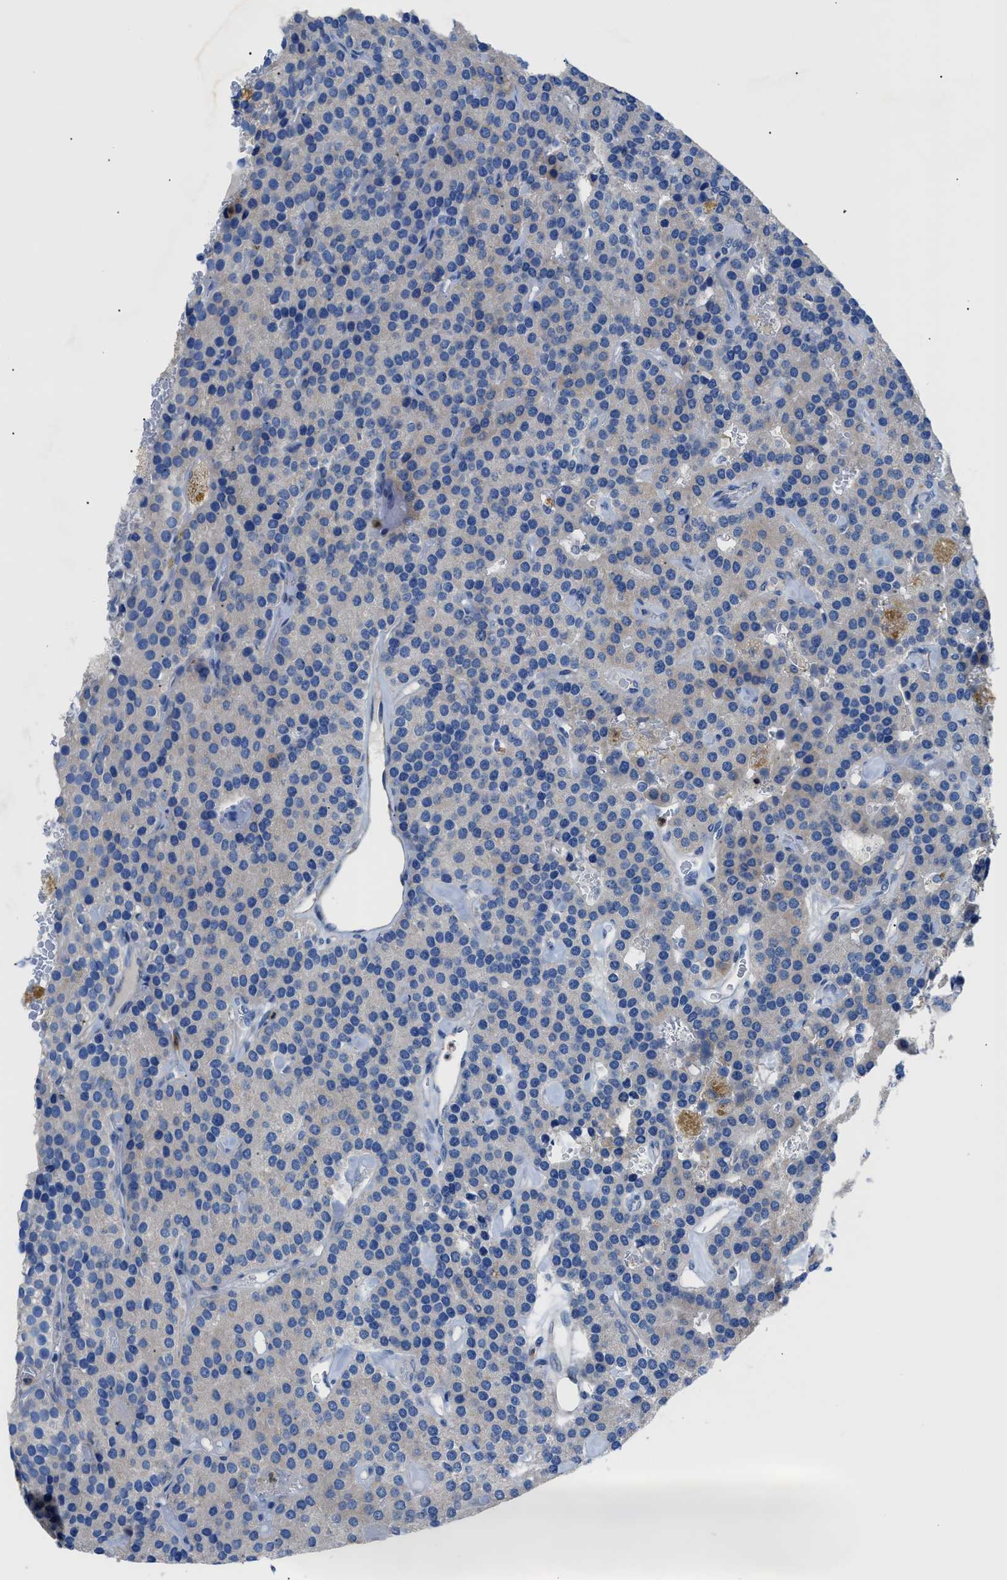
{"staining": {"intensity": "negative", "quantity": "none", "location": "none"}, "tissue": "parathyroid gland", "cell_type": "Glandular cells", "image_type": "normal", "snomed": [{"axis": "morphology", "description": "Normal tissue, NOS"}, {"axis": "morphology", "description": "Adenoma, NOS"}, {"axis": "topography", "description": "Parathyroid gland"}], "caption": "Immunohistochemical staining of normal parathyroid gland exhibits no significant positivity in glandular cells. (Stains: DAB immunohistochemistry with hematoxylin counter stain, Microscopy: brightfield microscopy at high magnification).", "gene": "ITPR1", "patient": {"sex": "female", "age": 86}}